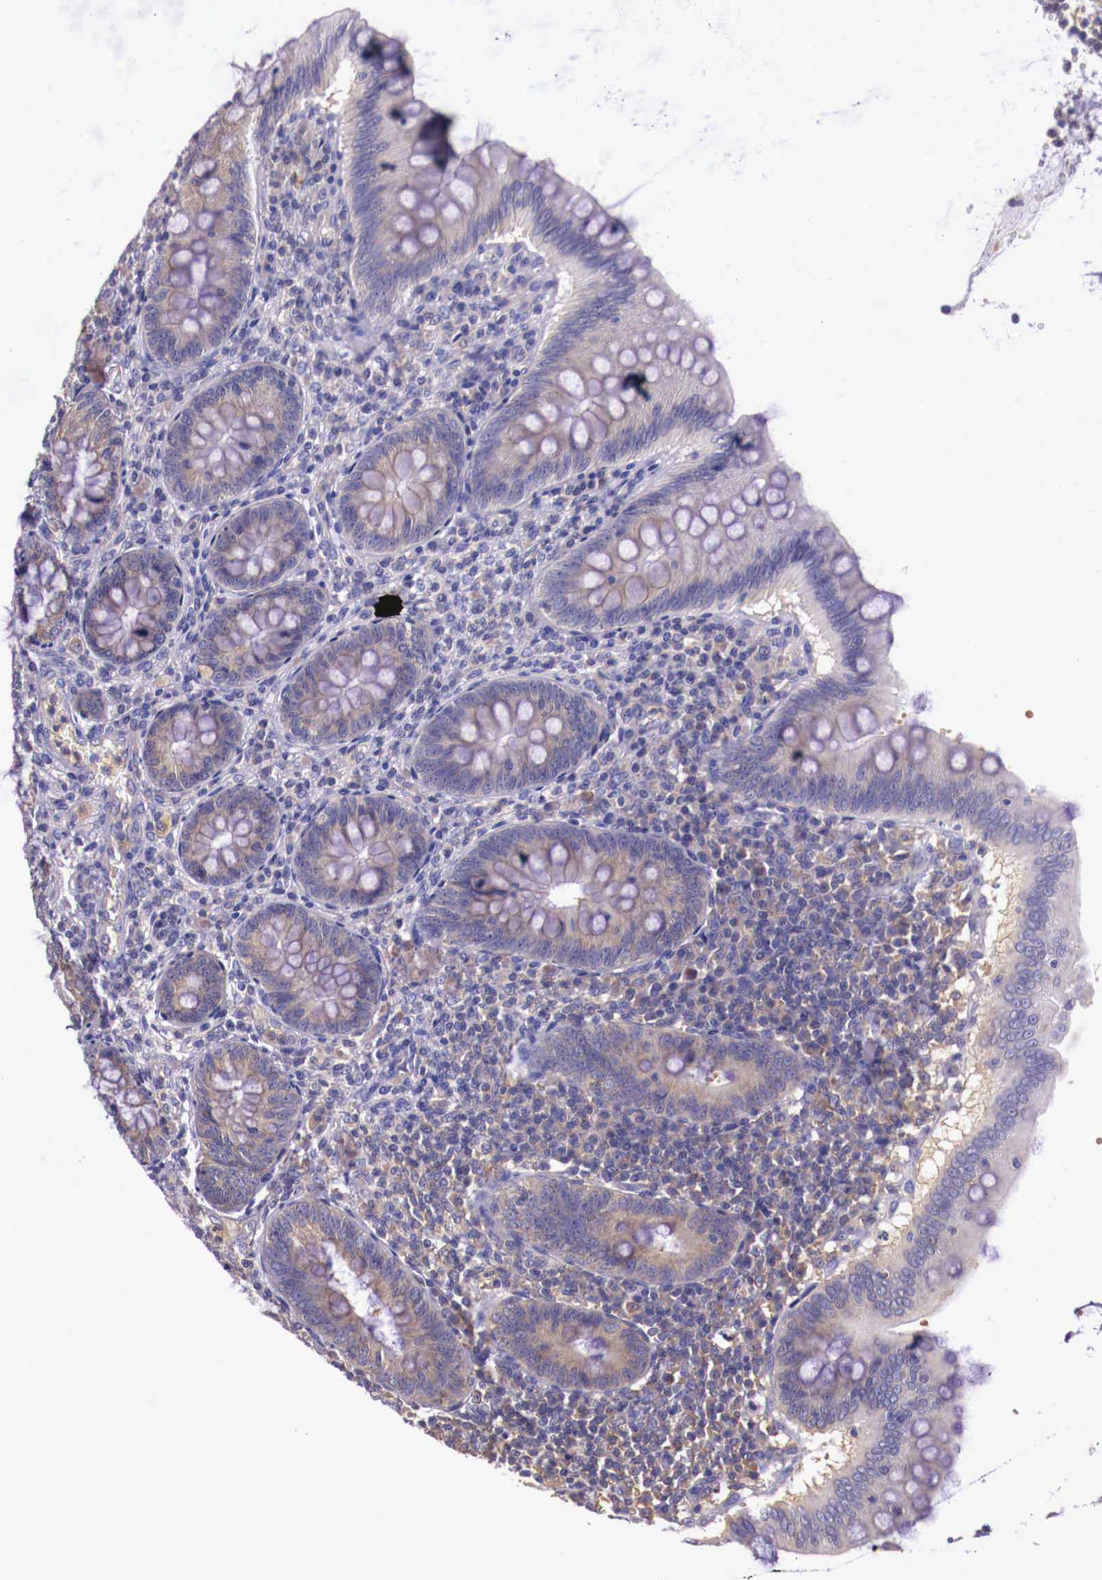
{"staining": {"intensity": "weak", "quantity": "25%-75%", "location": "cytoplasmic/membranous"}, "tissue": "appendix", "cell_type": "Glandular cells", "image_type": "normal", "snomed": [{"axis": "morphology", "description": "Normal tissue, NOS"}, {"axis": "topography", "description": "Appendix"}], "caption": "Immunohistochemical staining of benign appendix reveals low levels of weak cytoplasmic/membranous expression in about 25%-75% of glandular cells.", "gene": "GRIPAP1", "patient": {"sex": "female", "age": 34}}